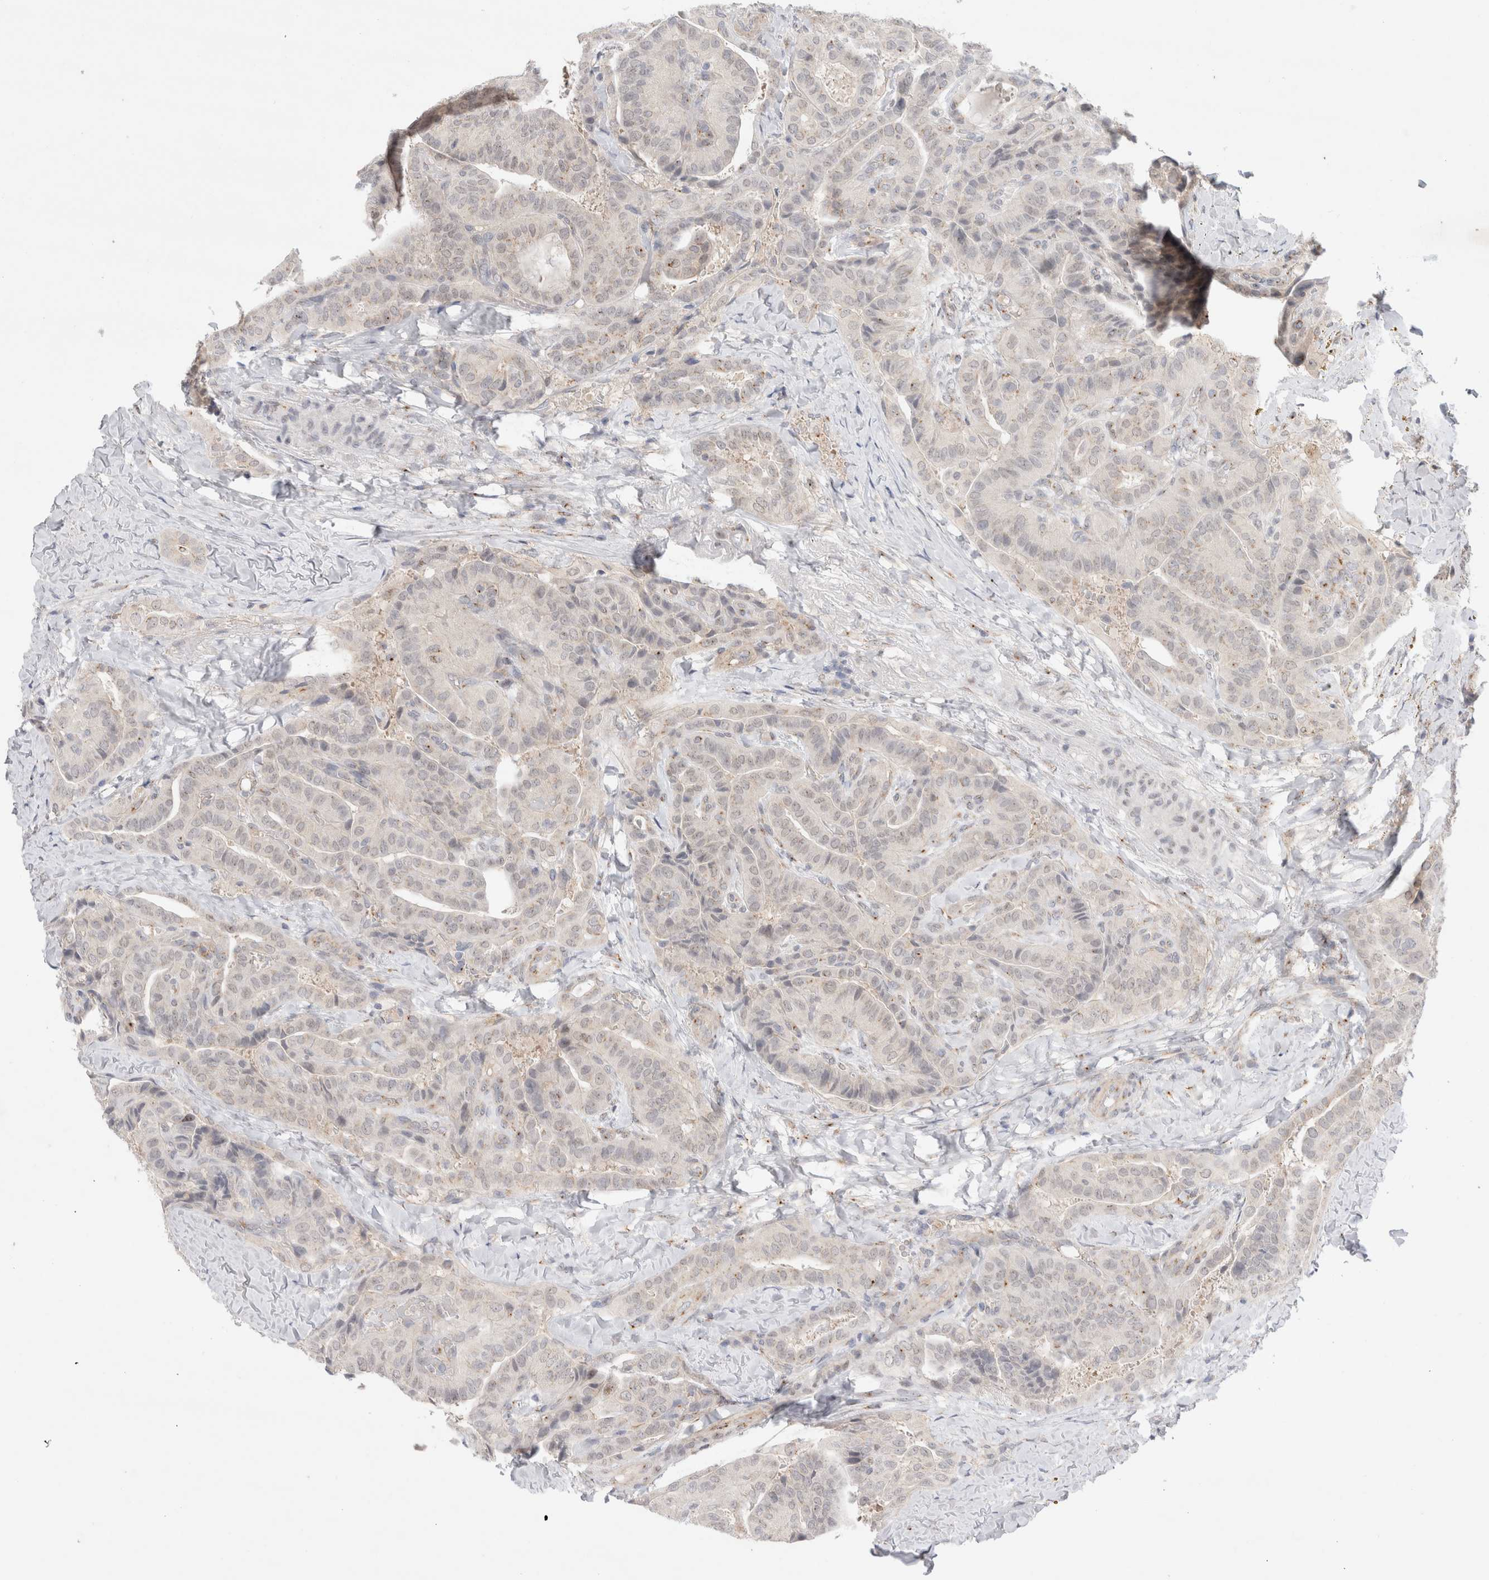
{"staining": {"intensity": "weak", "quantity": "<25%", "location": "cytoplasmic/membranous"}, "tissue": "thyroid cancer", "cell_type": "Tumor cells", "image_type": "cancer", "snomed": [{"axis": "morphology", "description": "Papillary adenocarcinoma, NOS"}, {"axis": "topography", "description": "Thyroid gland"}], "caption": "DAB immunohistochemical staining of human thyroid papillary adenocarcinoma reveals no significant expression in tumor cells.", "gene": "BICD2", "patient": {"sex": "male", "age": 77}}